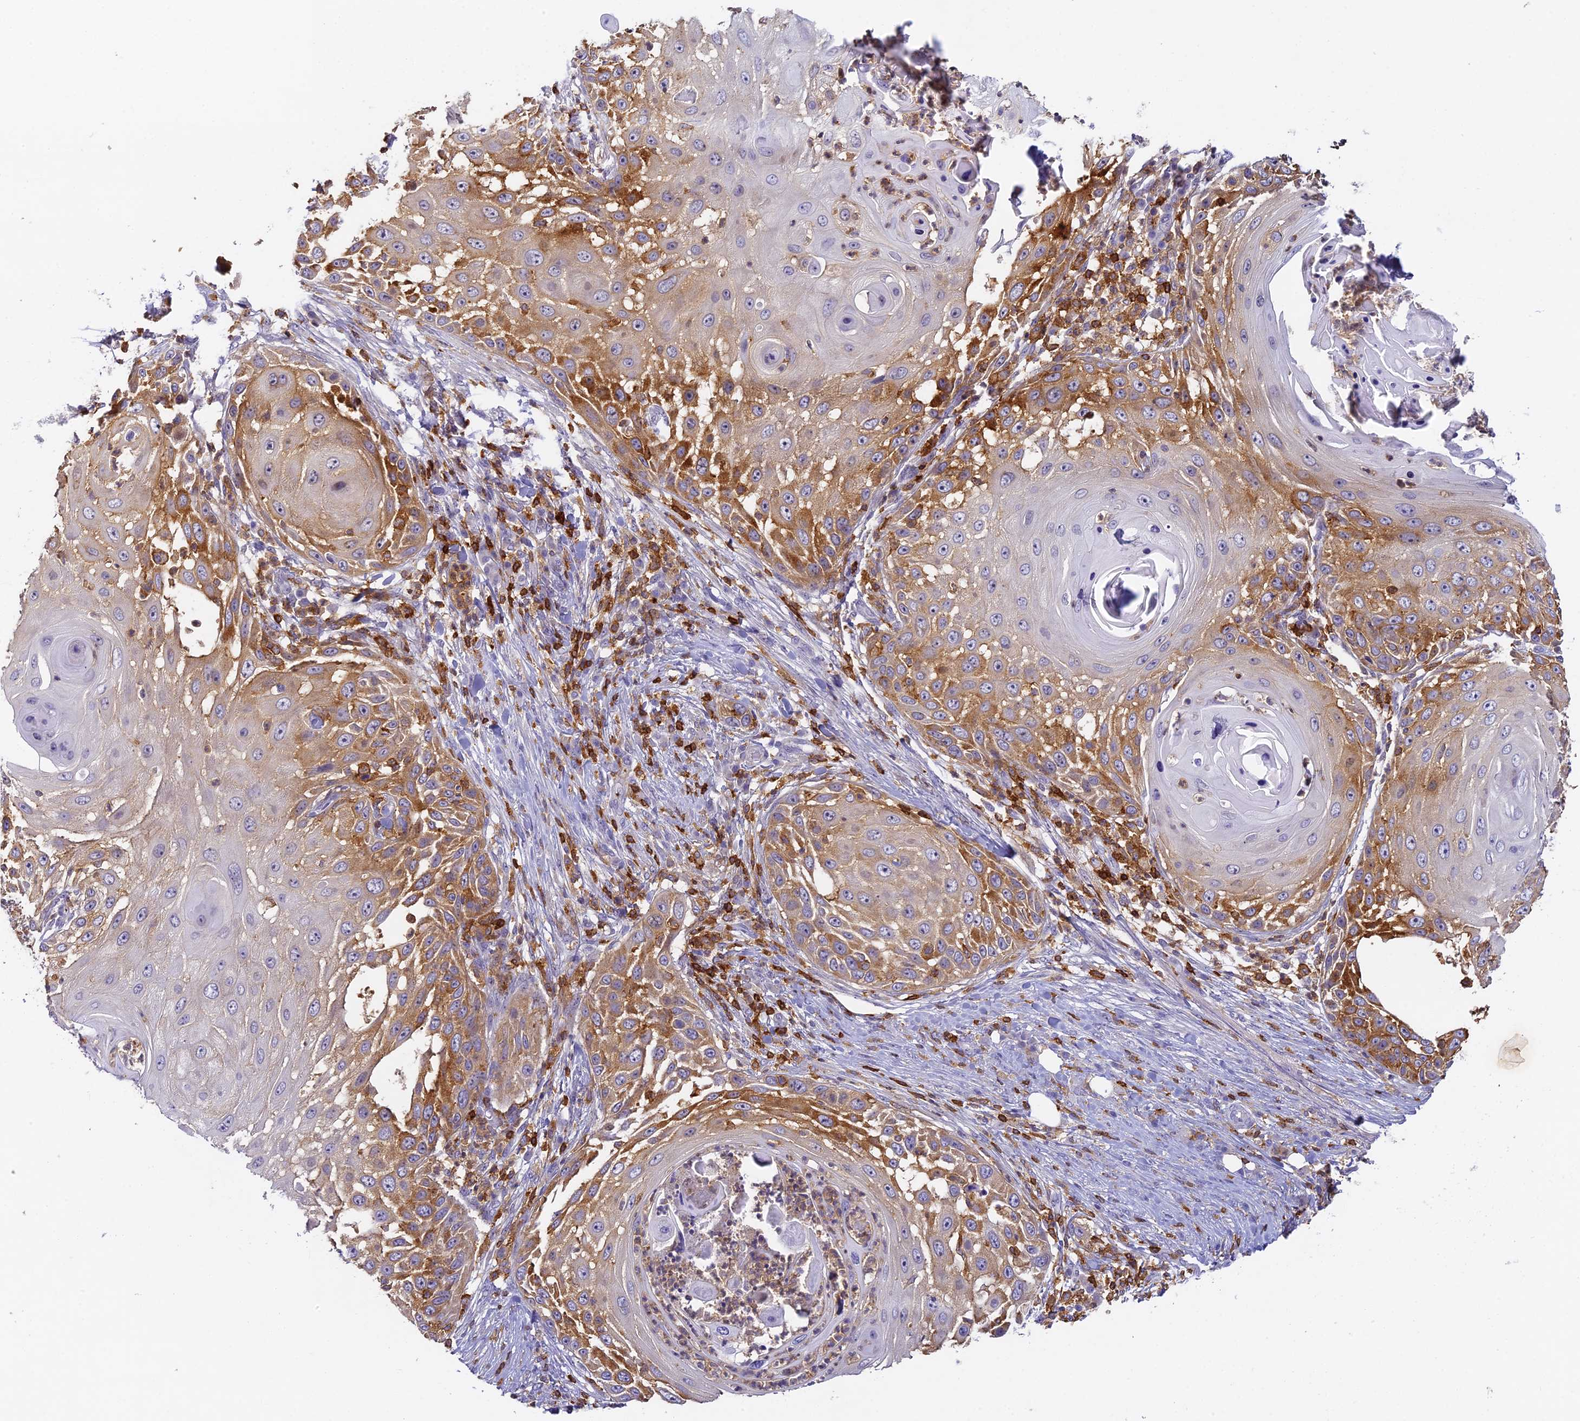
{"staining": {"intensity": "moderate", "quantity": "25%-75%", "location": "cytoplasmic/membranous"}, "tissue": "skin cancer", "cell_type": "Tumor cells", "image_type": "cancer", "snomed": [{"axis": "morphology", "description": "Squamous cell carcinoma, NOS"}, {"axis": "topography", "description": "Skin"}], "caption": "Human skin squamous cell carcinoma stained with a protein marker shows moderate staining in tumor cells.", "gene": "FYB1", "patient": {"sex": "female", "age": 44}}